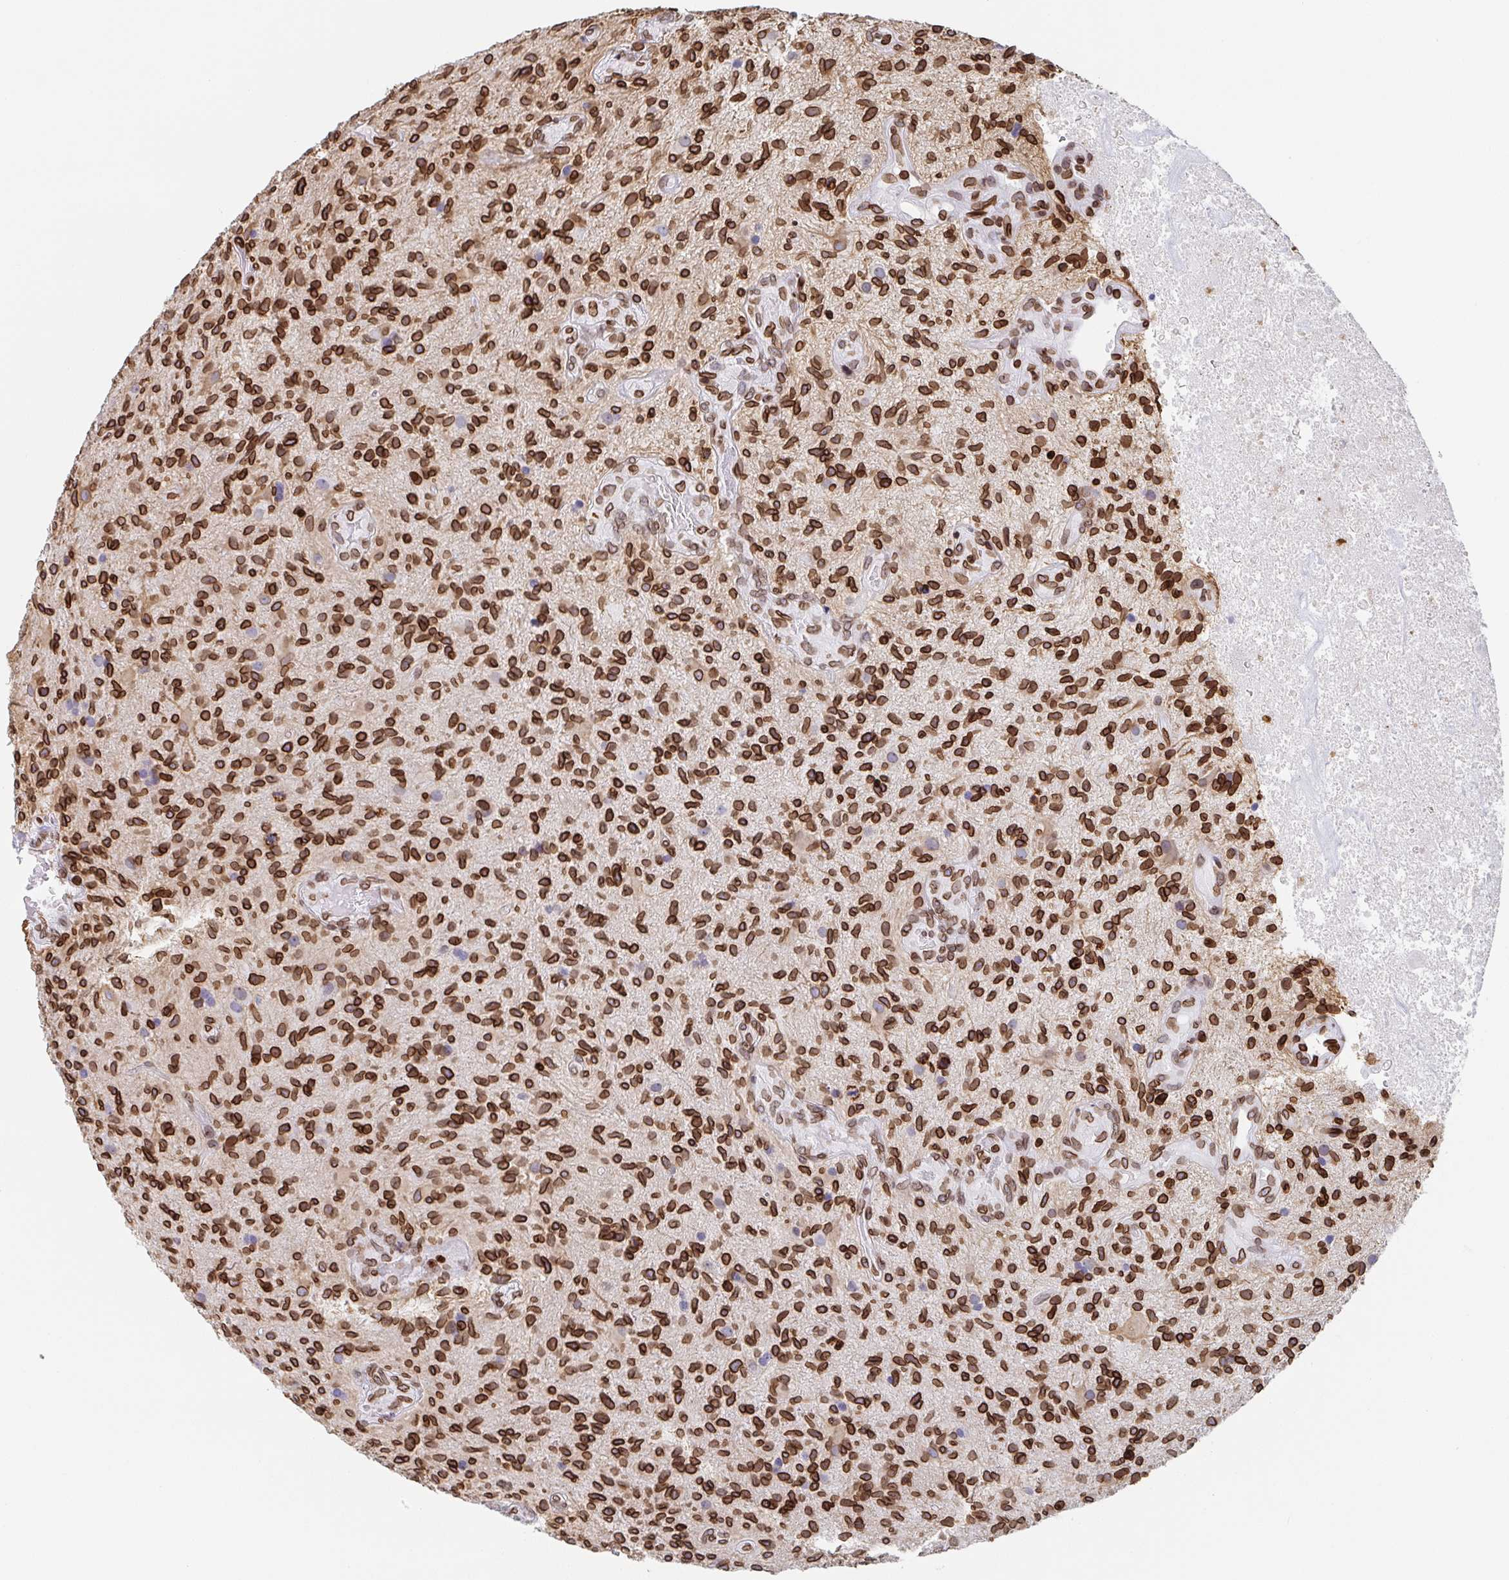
{"staining": {"intensity": "strong", "quantity": ">75%", "location": "cytoplasmic/membranous,nuclear"}, "tissue": "glioma", "cell_type": "Tumor cells", "image_type": "cancer", "snomed": [{"axis": "morphology", "description": "Glioma, malignant, High grade"}, {"axis": "topography", "description": "Brain"}], "caption": "Immunohistochemical staining of human glioma demonstrates strong cytoplasmic/membranous and nuclear protein positivity in approximately >75% of tumor cells. The staining was performed using DAB (3,3'-diaminobenzidine) to visualize the protein expression in brown, while the nuclei were stained in blue with hematoxylin (Magnification: 20x).", "gene": "BTBD7", "patient": {"sex": "male", "age": 55}}